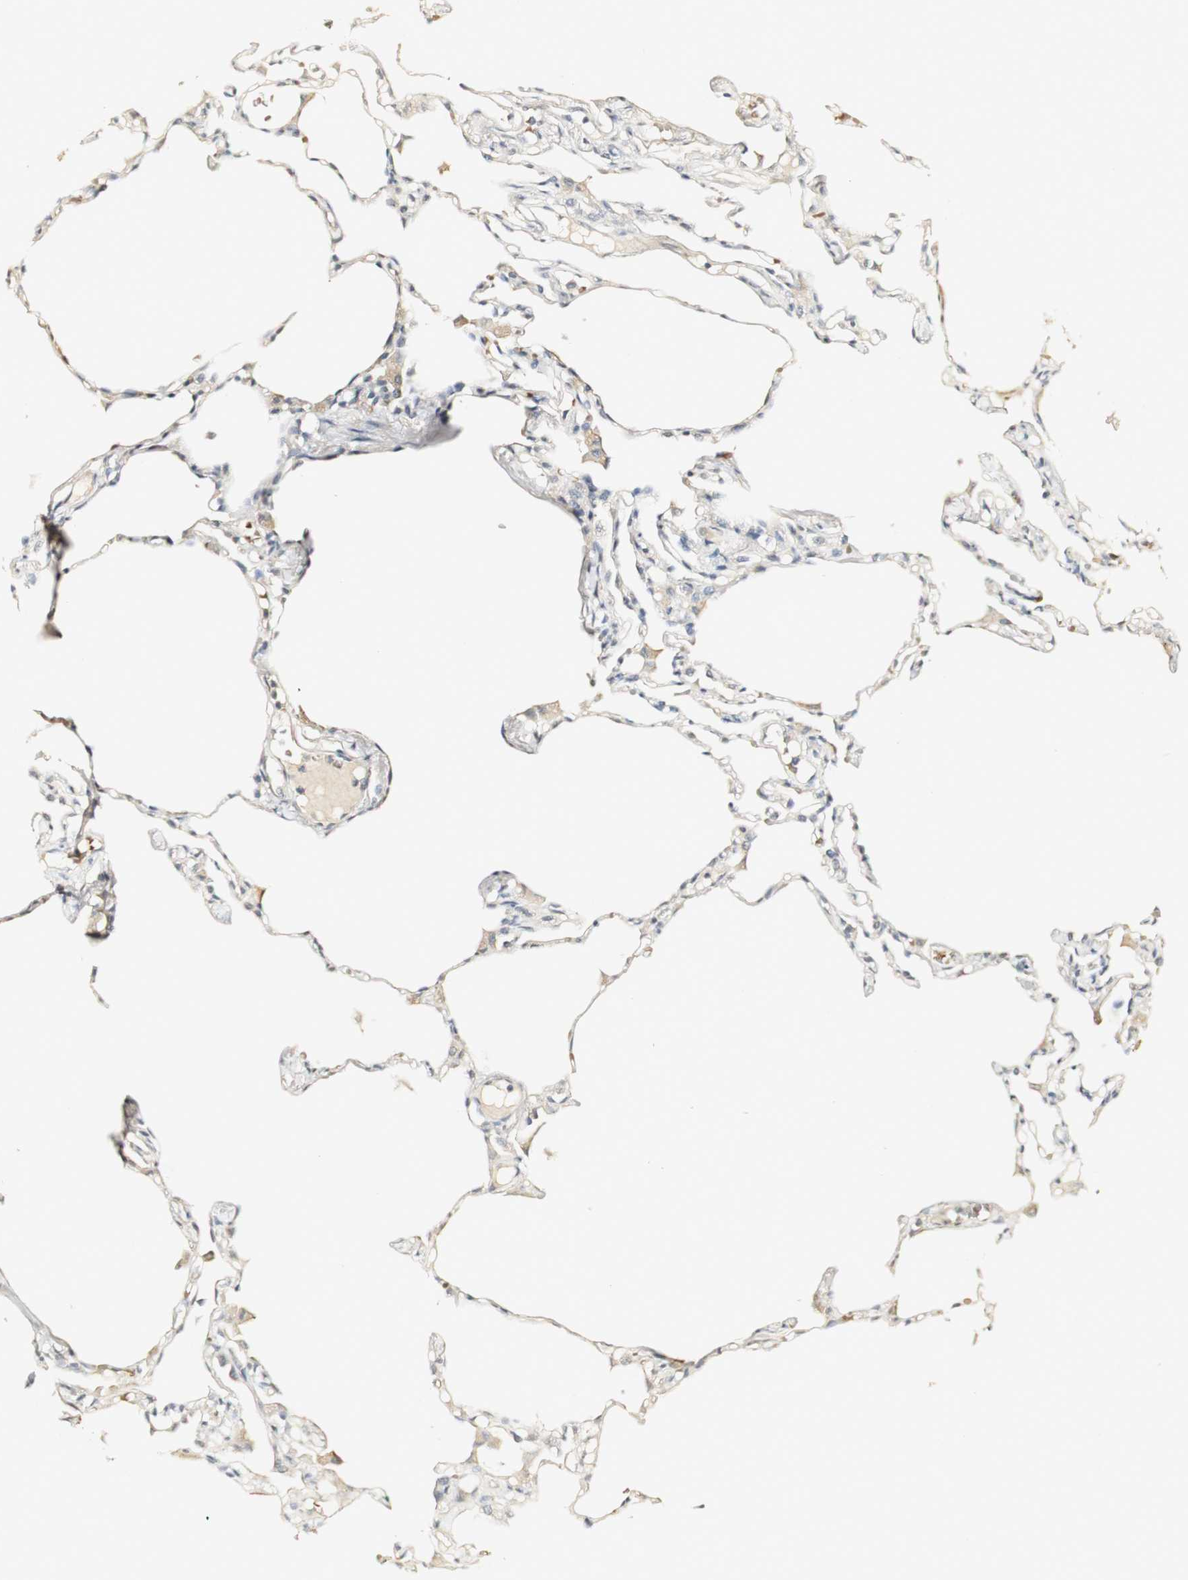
{"staining": {"intensity": "negative", "quantity": "none", "location": "none"}, "tissue": "lung", "cell_type": "Alveolar cells", "image_type": "normal", "snomed": [{"axis": "morphology", "description": "Normal tissue, NOS"}, {"axis": "topography", "description": "Lung"}], "caption": "Human lung stained for a protein using immunohistochemistry (IHC) shows no positivity in alveolar cells.", "gene": "SYT7", "patient": {"sex": "female", "age": 49}}